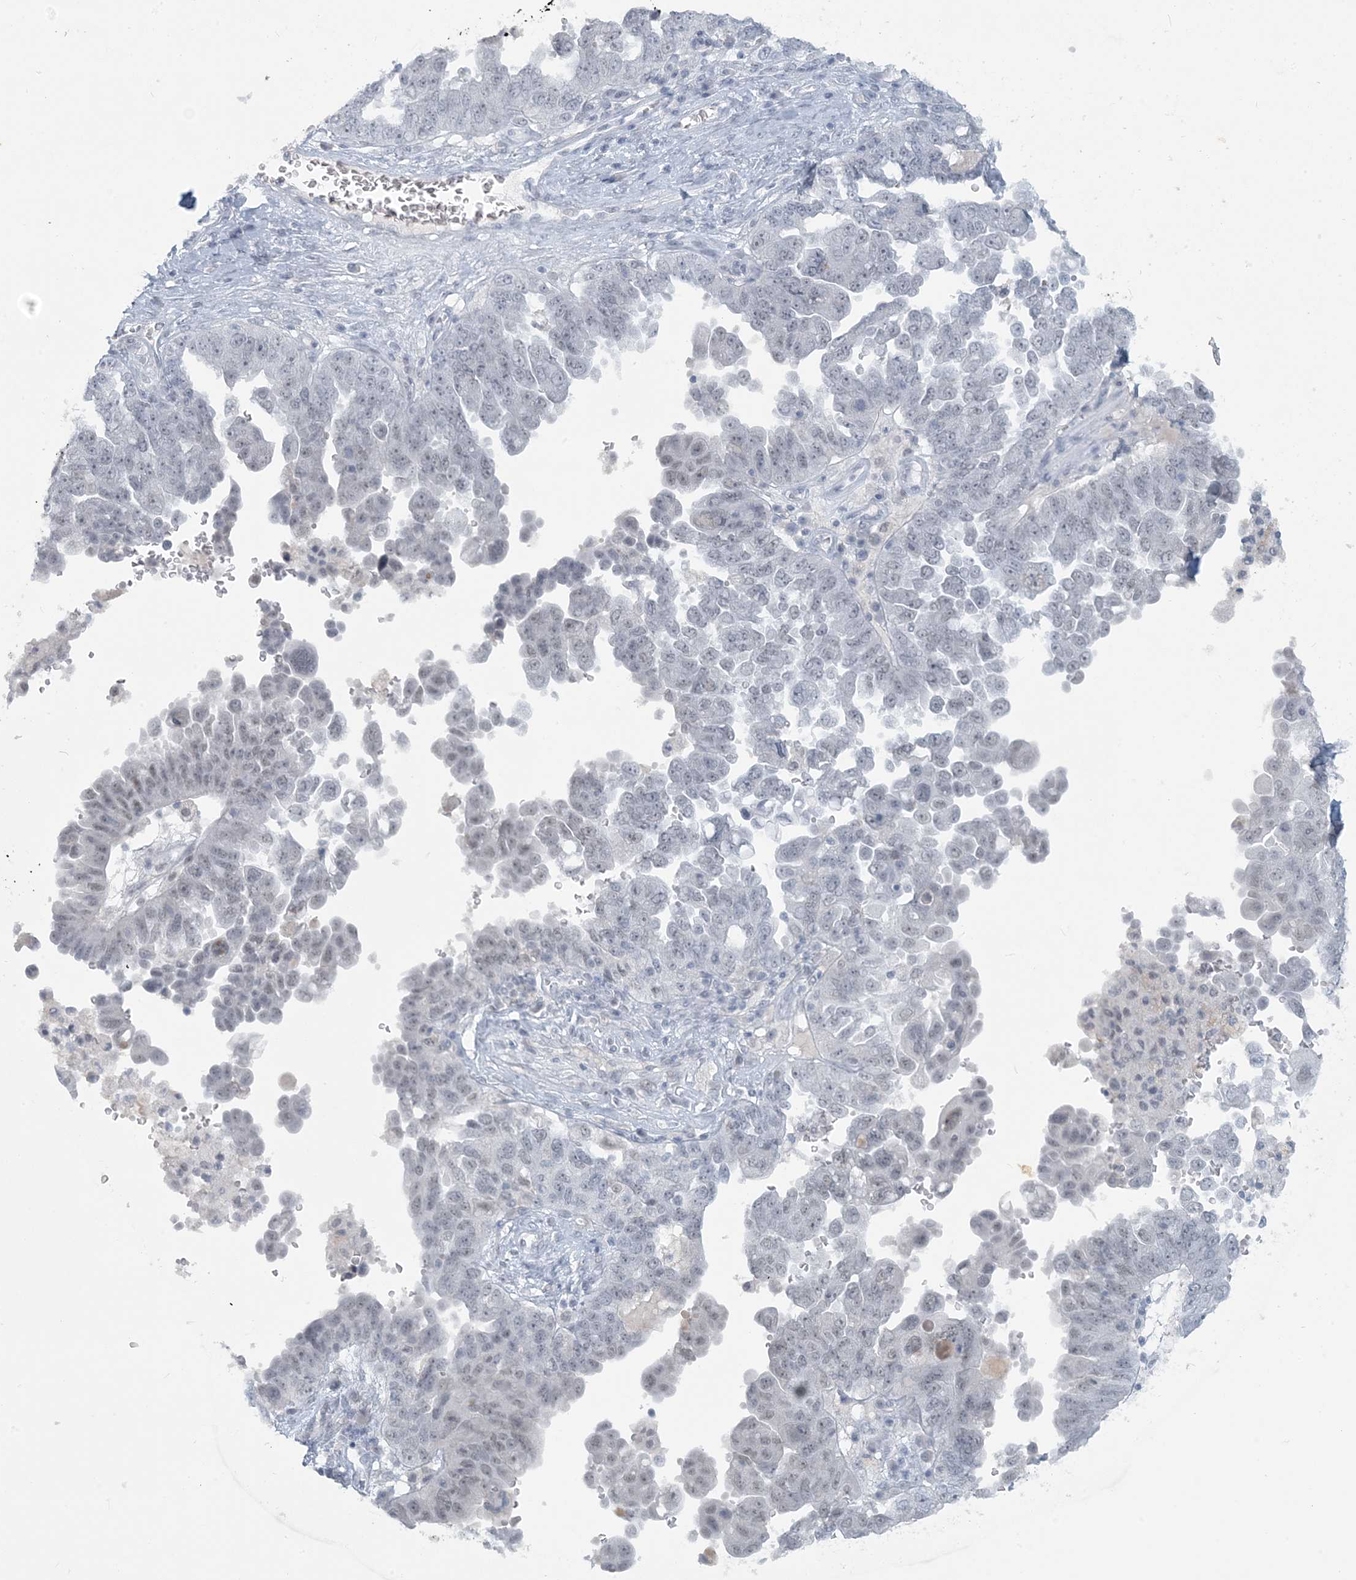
{"staining": {"intensity": "negative", "quantity": "none", "location": "none"}, "tissue": "ovarian cancer", "cell_type": "Tumor cells", "image_type": "cancer", "snomed": [{"axis": "morphology", "description": "Carcinoma, endometroid"}, {"axis": "topography", "description": "Ovary"}], "caption": "Protein analysis of endometroid carcinoma (ovarian) shows no significant expression in tumor cells. (Stains: DAB (3,3'-diaminobenzidine) immunohistochemistry (IHC) with hematoxylin counter stain, Microscopy: brightfield microscopy at high magnification).", "gene": "SCML1", "patient": {"sex": "female", "age": 62}}